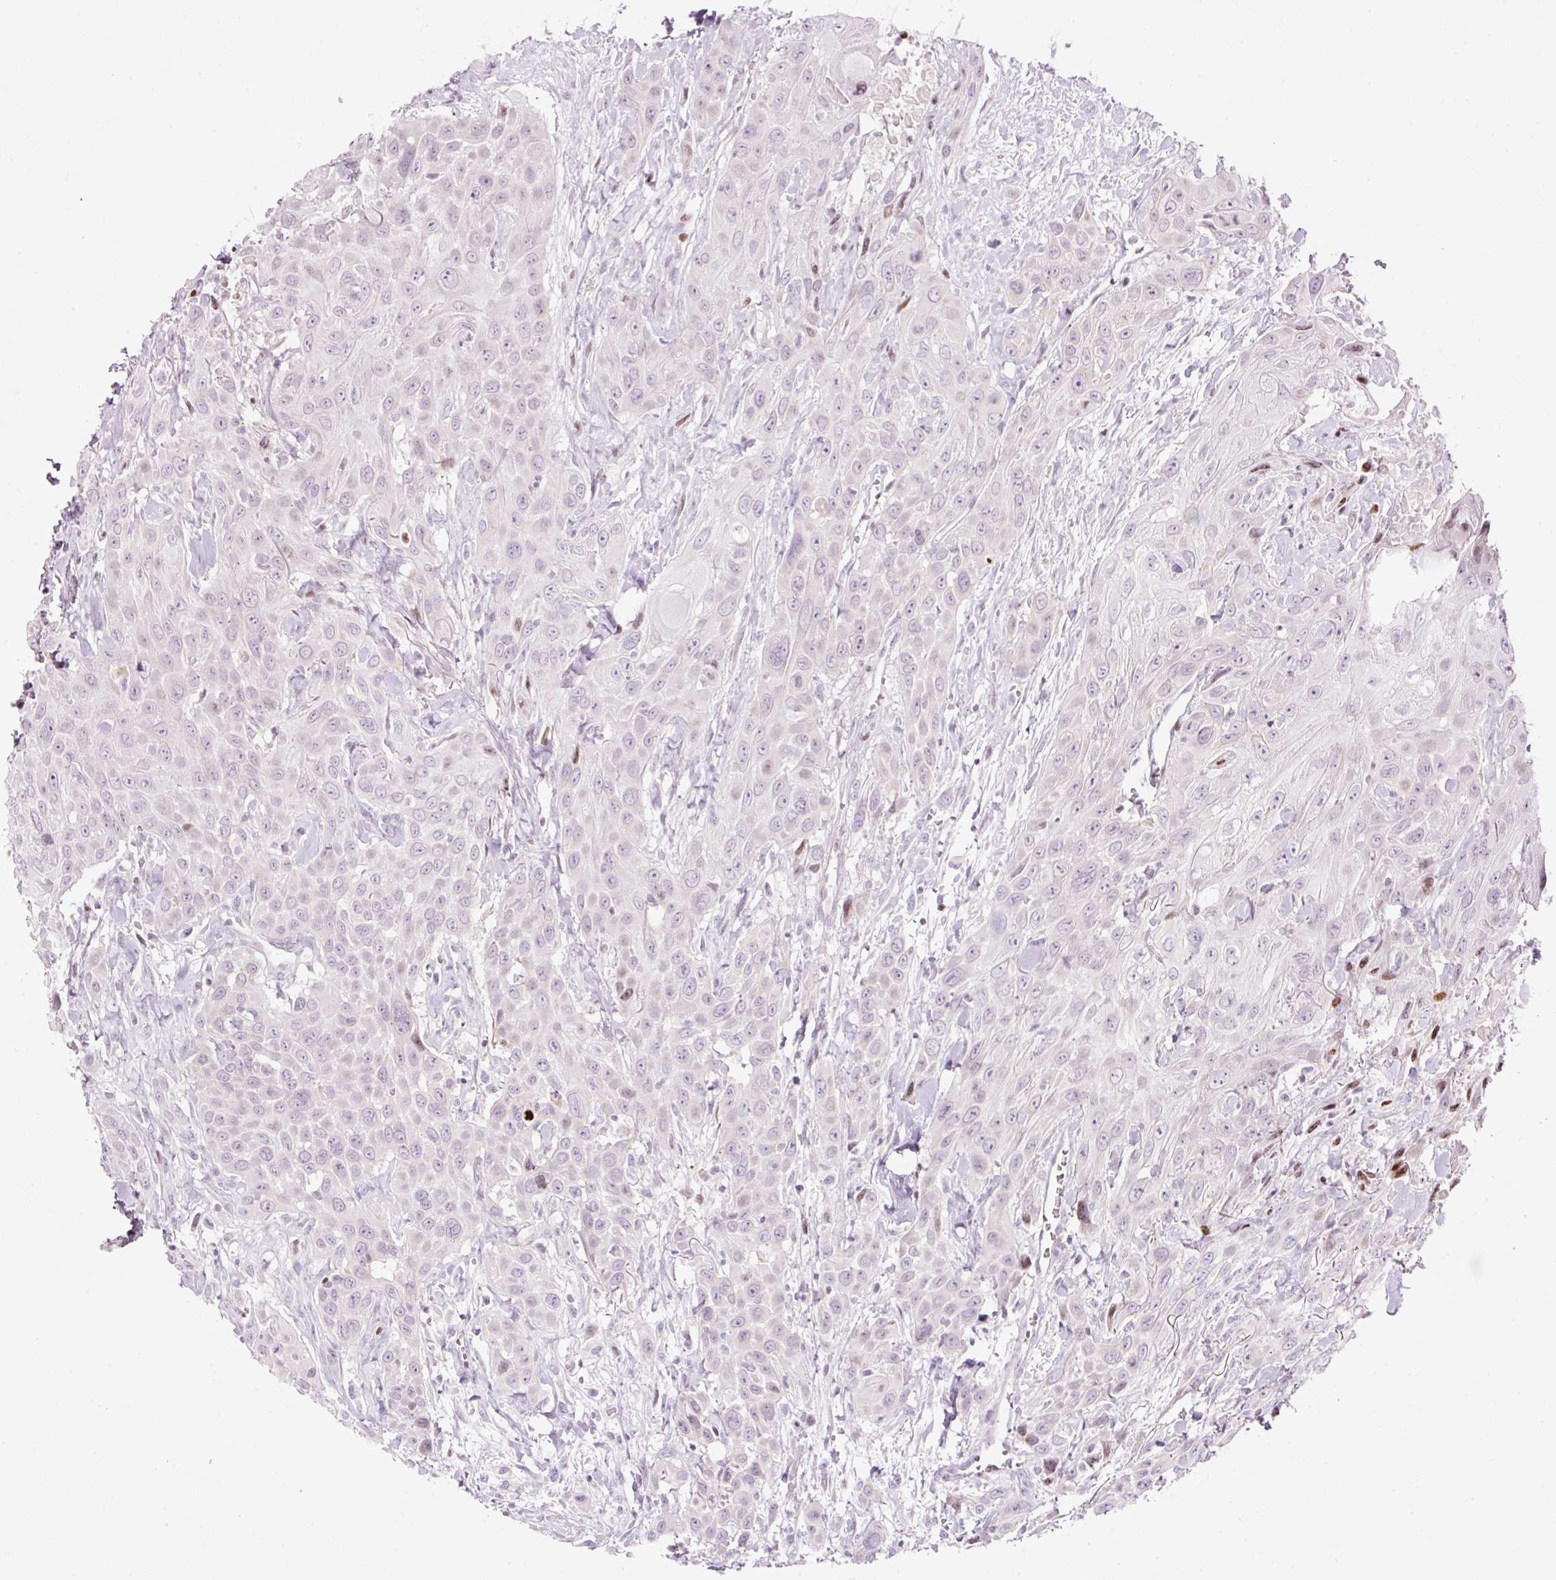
{"staining": {"intensity": "weak", "quantity": "<25%", "location": "nuclear"}, "tissue": "head and neck cancer", "cell_type": "Tumor cells", "image_type": "cancer", "snomed": [{"axis": "morphology", "description": "Squamous cell carcinoma, NOS"}, {"axis": "topography", "description": "Head-Neck"}], "caption": "Head and neck squamous cell carcinoma was stained to show a protein in brown. There is no significant positivity in tumor cells.", "gene": "TMEM177", "patient": {"sex": "male", "age": 81}}